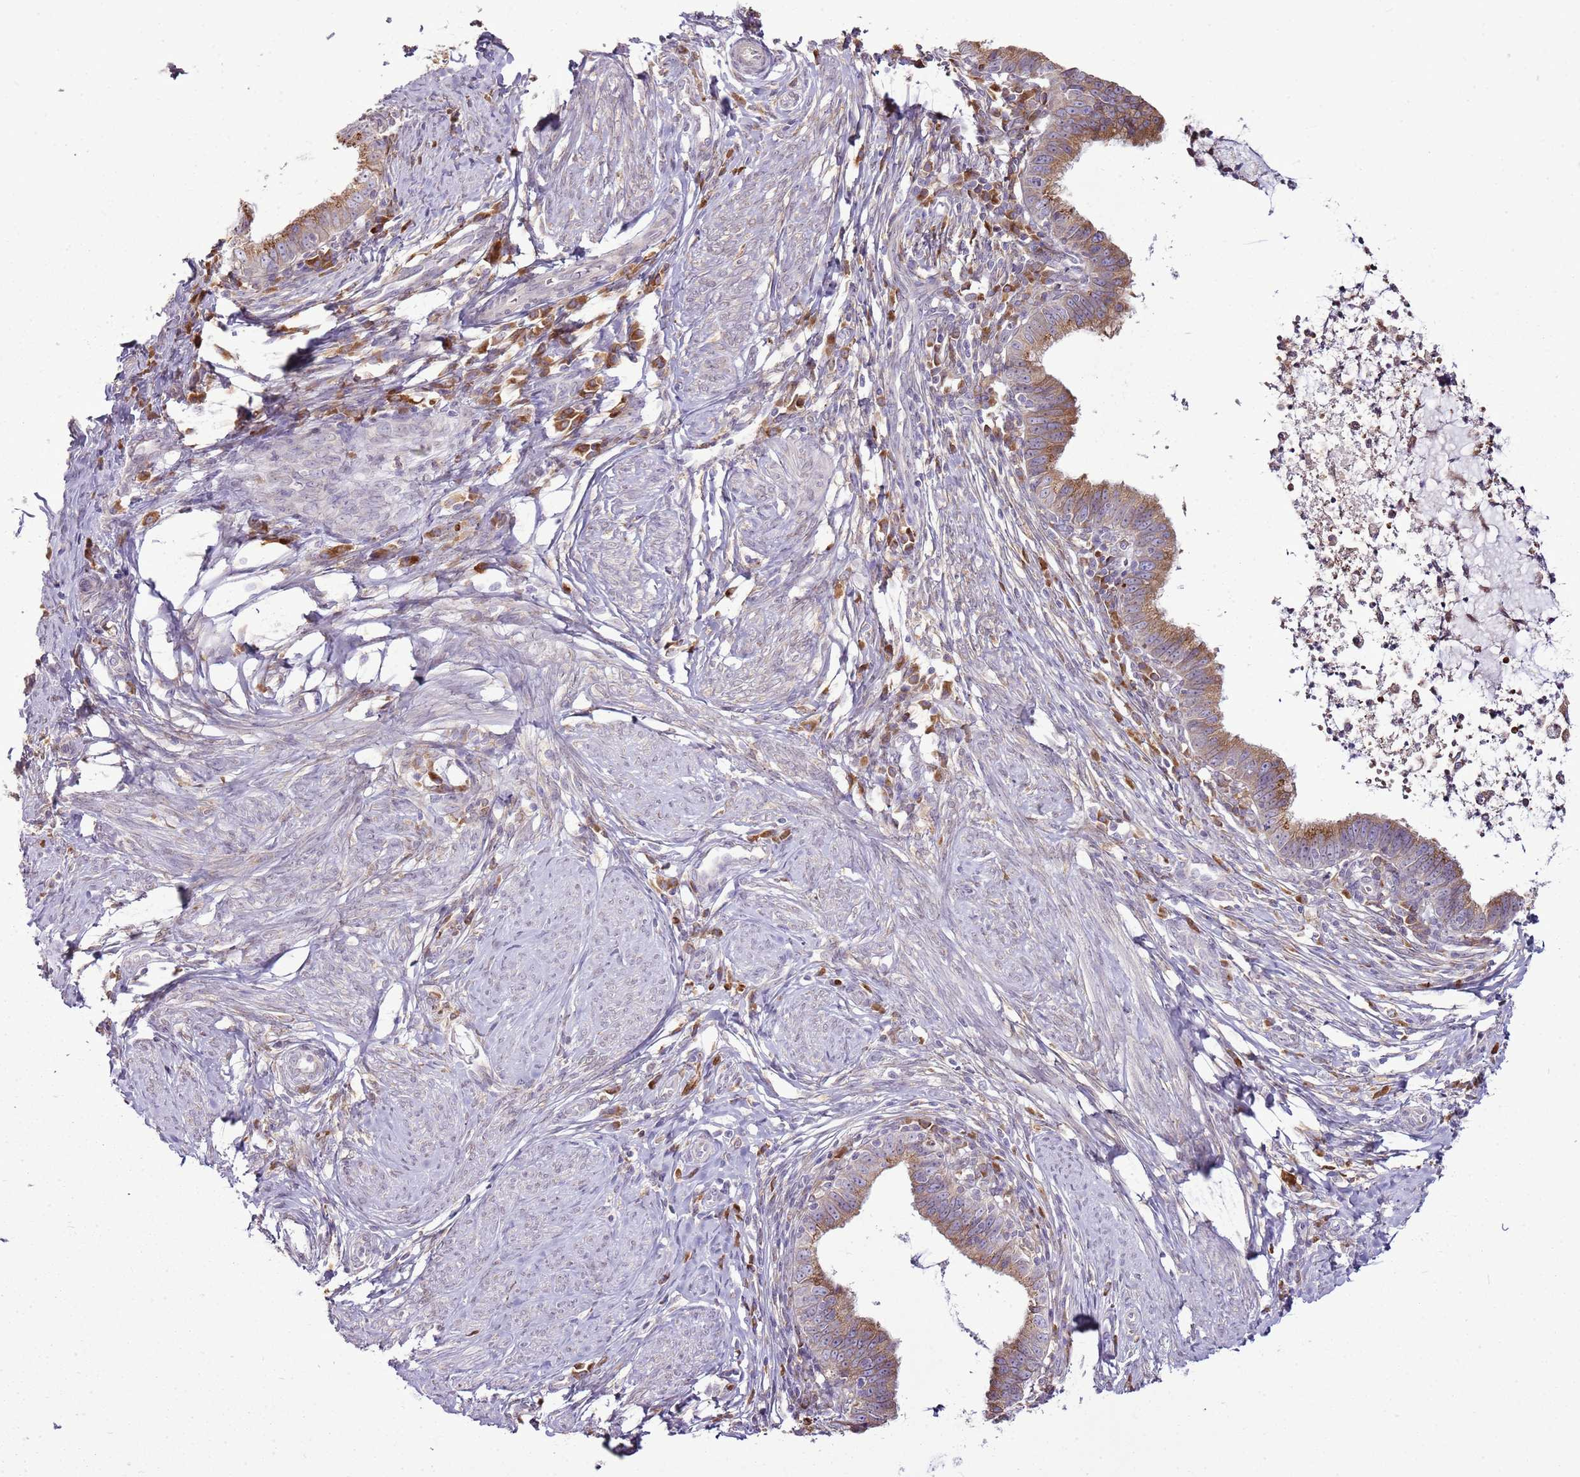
{"staining": {"intensity": "moderate", "quantity": ">75%", "location": "cytoplasmic/membranous"}, "tissue": "cervical cancer", "cell_type": "Tumor cells", "image_type": "cancer", "snomed": [{"axis": "morphology", "description": "Adenocarcinoma, NOS"}, {"axis": "topography", "description": "Cervix"}], "caption": "DAB immunohistochemical staining of cervical cancer (adenocarcinoma) shows moderate cytoplasmic/membranous protein expression in about >75% of tumor cells.", "gene": "TMED10", "patient": {"sex": "female", "age": 36}}